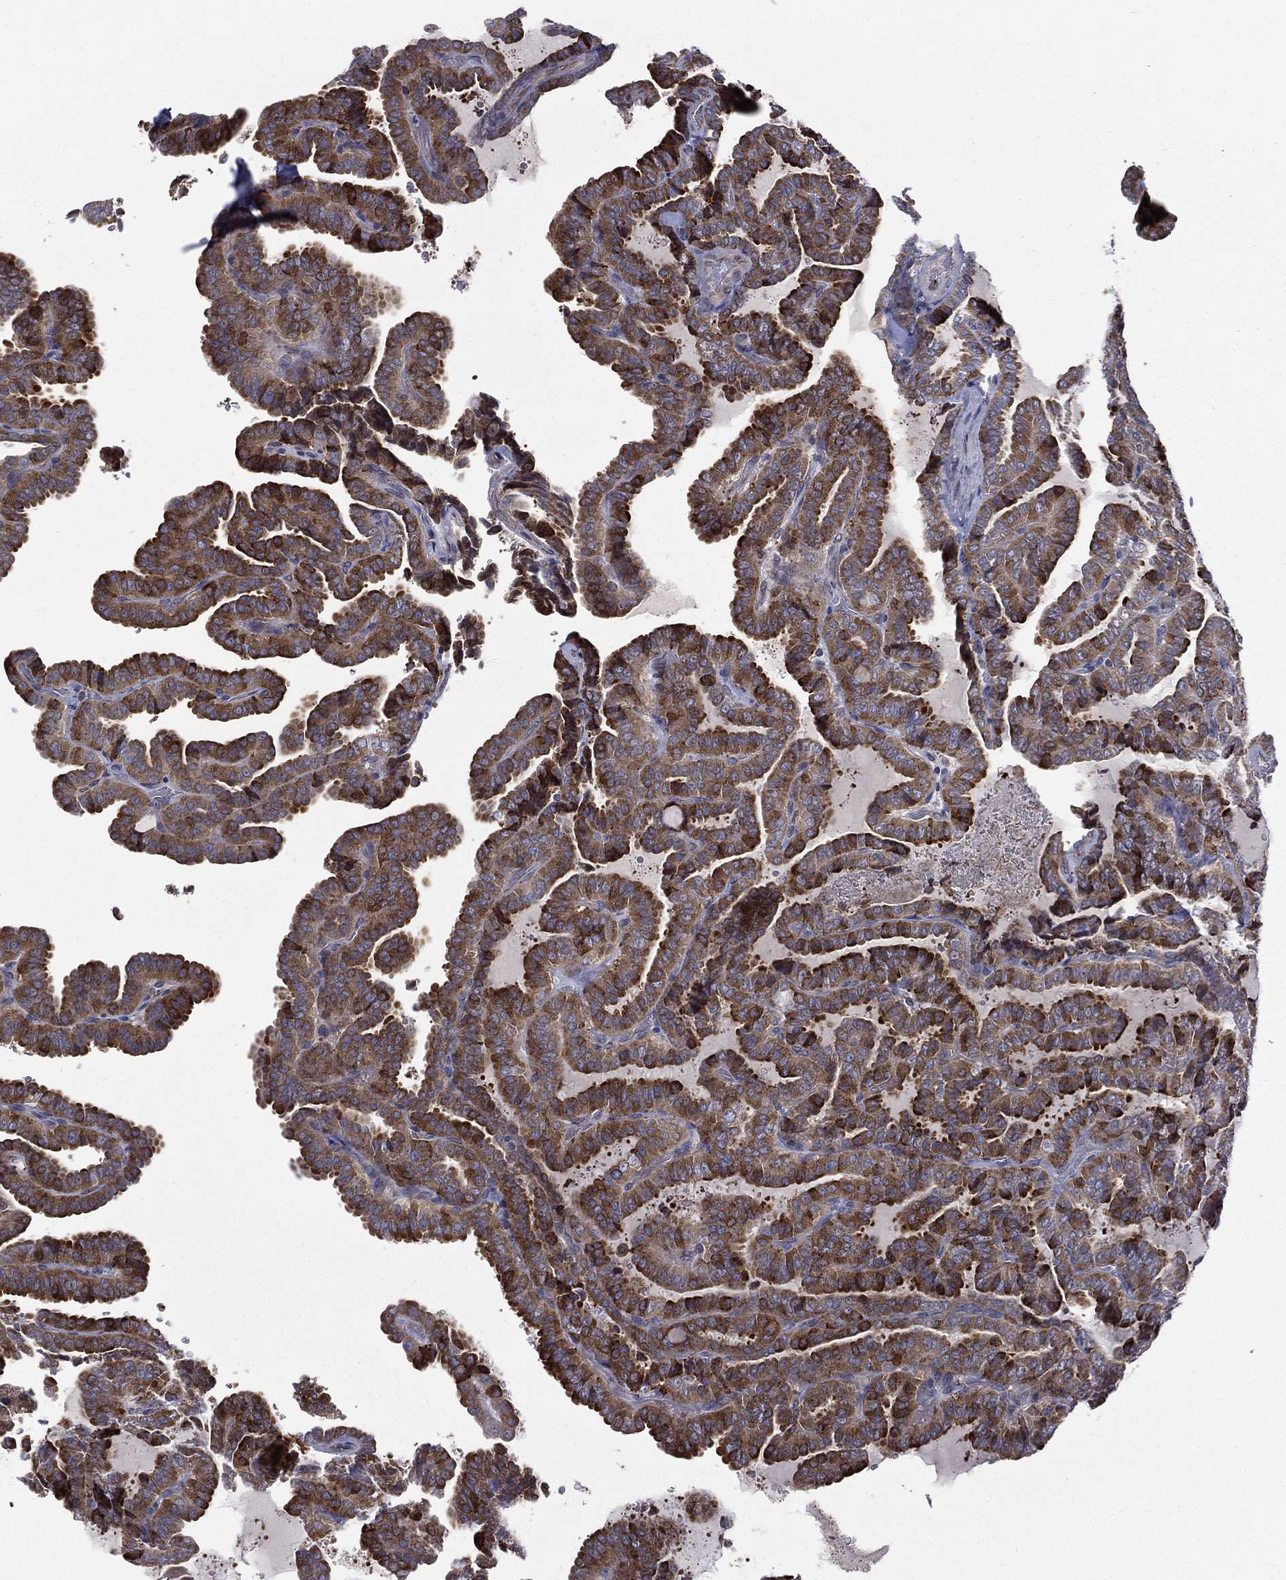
{"staining": {"intensity": "strong", "quantity": "25%-75%", "location": "cytoplasmic/membranous"}, "tissue": "thyroid cancer", "cell_type": "Tumor cells", "image_type": "cancer", "snomed": [{"axis": "morphology", "description": "Papillary adenocarcinoma, NOS"}, {"axis": "topography", "description": "Thyroid gland"}], "caption": "A high-resolution photomicrograph shows immunohistochemistry (IHC) staining of papillary adenocarcinoma (thyroid), which reveals strong cytoplasmic/membranous staining in approximately 25%-75% of tumor cells.", "gene": "C20orf96", "patient": {"sex": "female", "age": 39}}